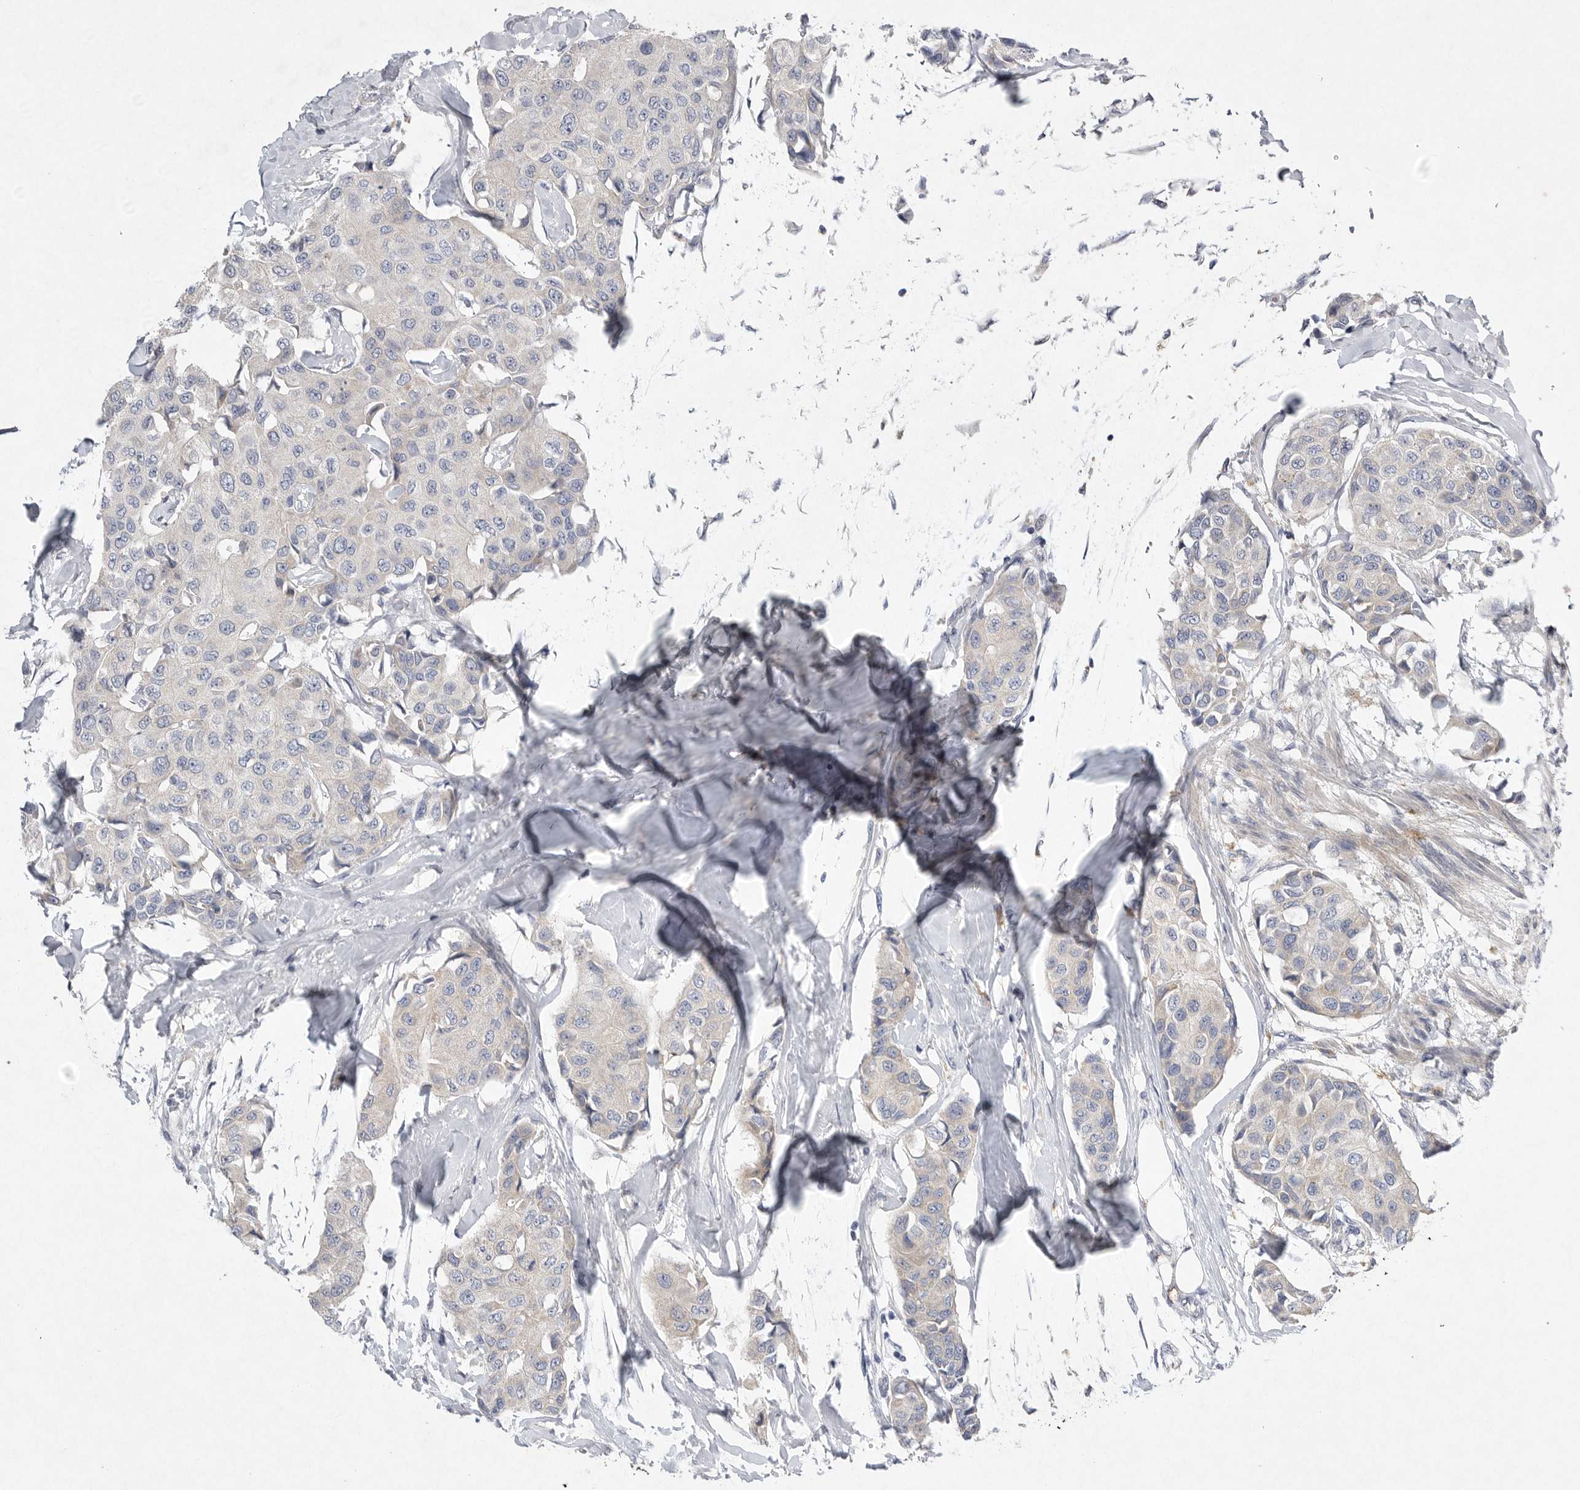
{"staining": {"intensity": "negative", "quantity": "none", "location": "none"}, "tissue": "breast cancer", "cell_type": "Tumor cells", "image_type": "cancer", "snomed": [{"axis": "morphology", "description": "Duct carcinoma"}, {"axis": "topography", "description": "Breast"}], "caption": "Image shows no significant protein staining in tumor cells of breast cancer (intraductal carcinoma).", "gene": "EDEM3", "patient": {"sex": "female", "age": 80}}